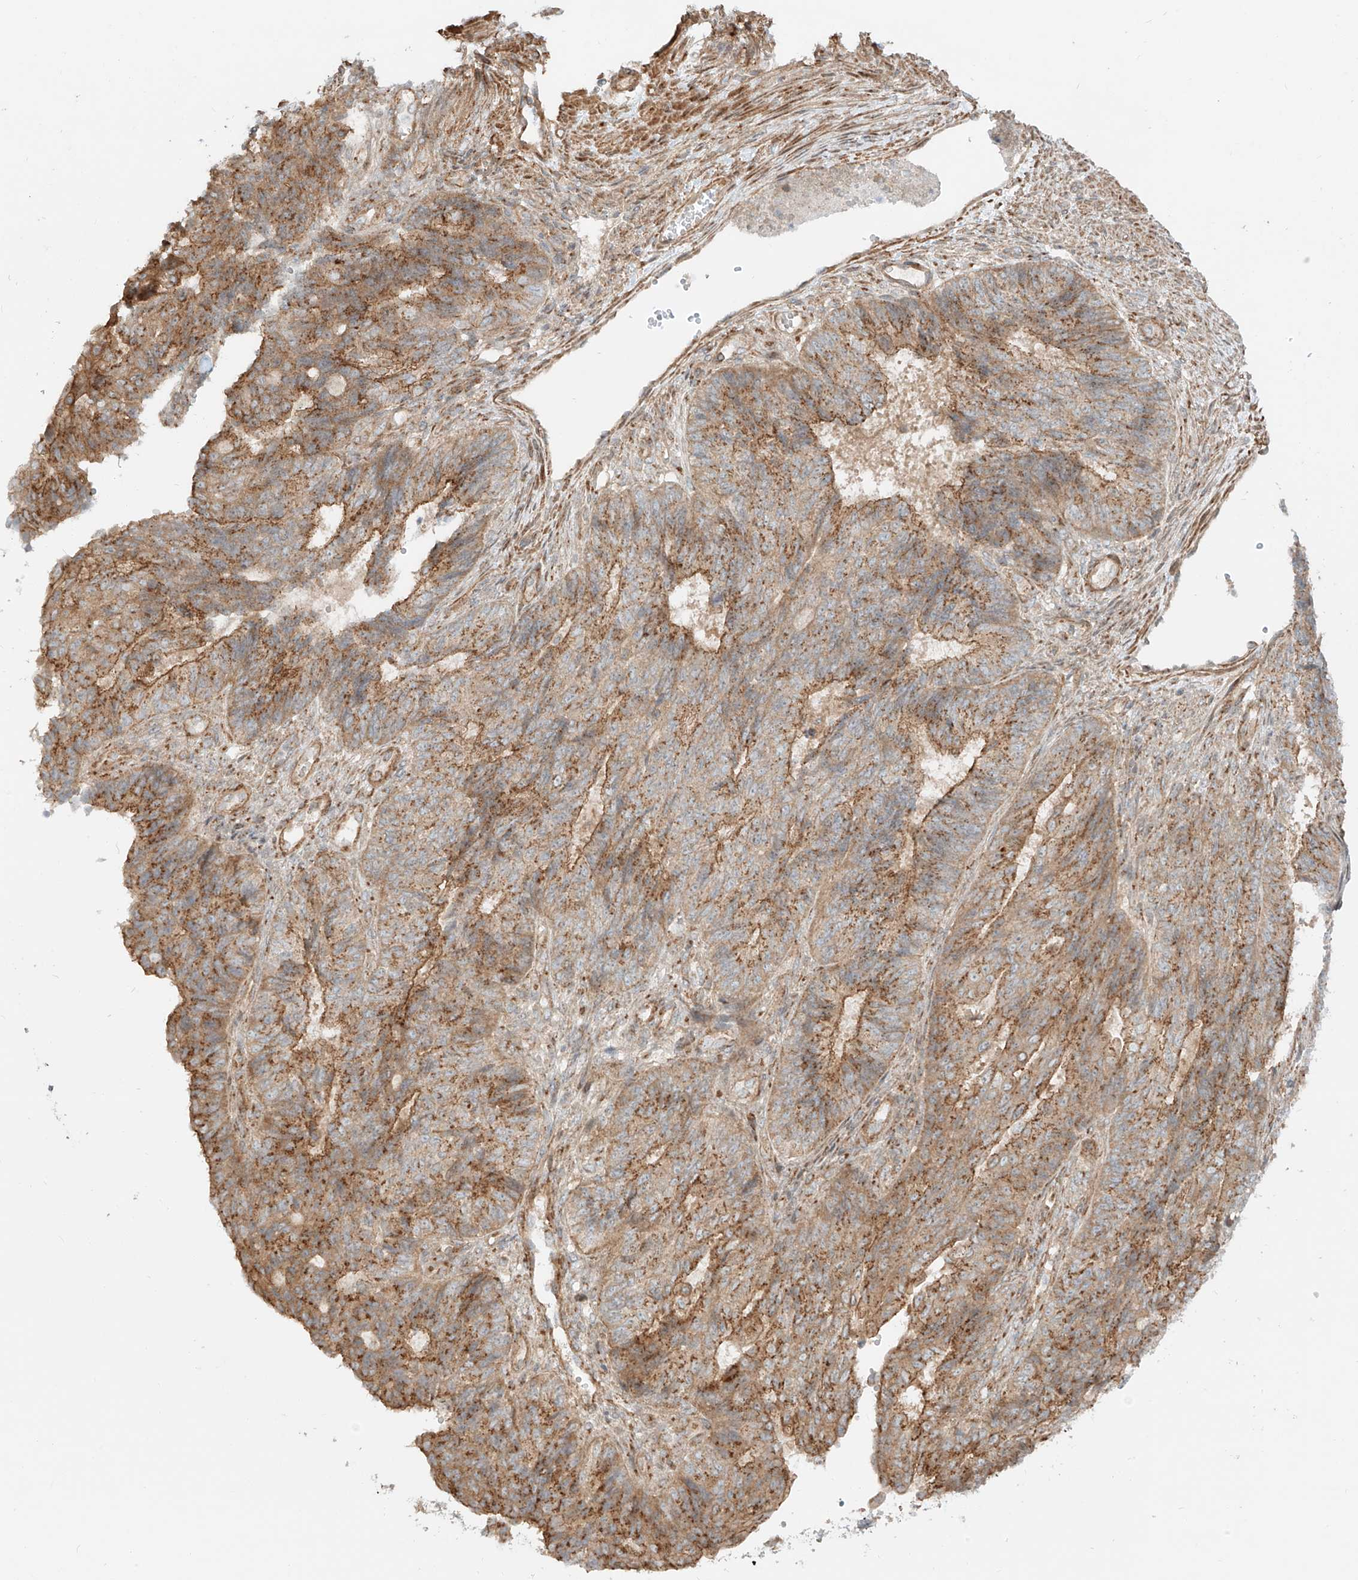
{"staining": {"intensity": "moderate", "quantity": ">75%", "location": "cytoplasmic/membranous"}, "tissue": "endometrial cancer", "cell_type": "Tumor cells", "image_type": "cancer", "snomed": [{"axis": "morphology", "description": "Adenocarcinoma, NOS"}, {"axis": "topography", "description": "Endometrium"}], "caption": "Immunohistochemical staining of endometrial cancer shows medium levels of moderate cytoplasmic/membranous positivity in approximately >75% of tumor cells. (DAB IHC, brown staining for protein, blue staining for nuclei).", "gene": "ZNF287", "patient": {"sex": "female", "age": 32}}